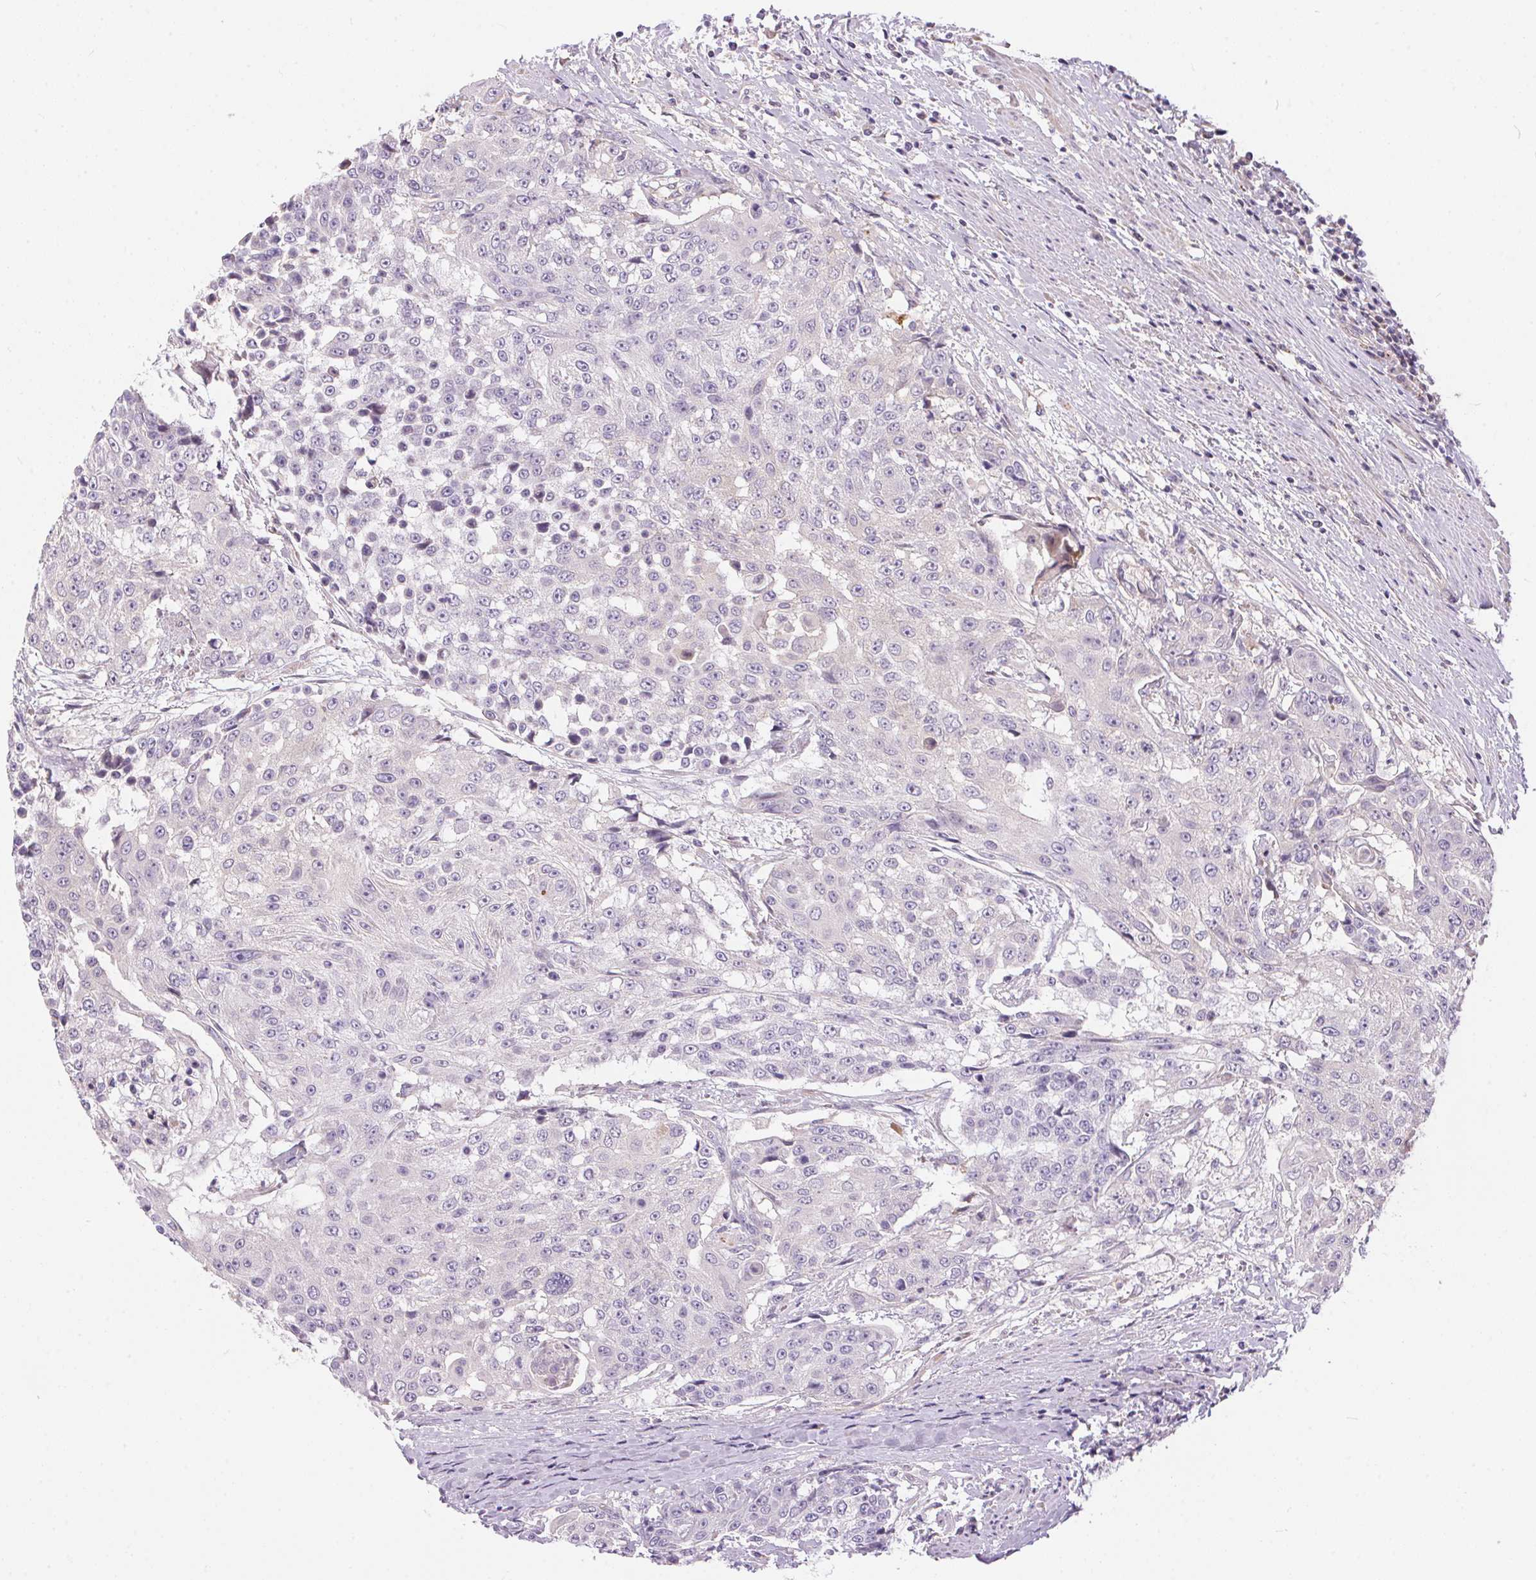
{"staining": {"intensity": "negative", "quantity": "none", "location": "none"}, "tissue": "urothelial cancer", "cell_type": "Tumor cells", "image_type": "cancer", "snomed": [{"axis": "morphology", "description": "Urothelial carcinoma, High grade"}, {"axis": "topography", "description": "Urinary bladder"}], "caption": "A high-resolution image shows IHC staining of high-grade urothelial carcinoma, which reveals no significant staining in tumor cells.", "gene": "UNC13B", "patient": {"sex": "female", "age": 63}}